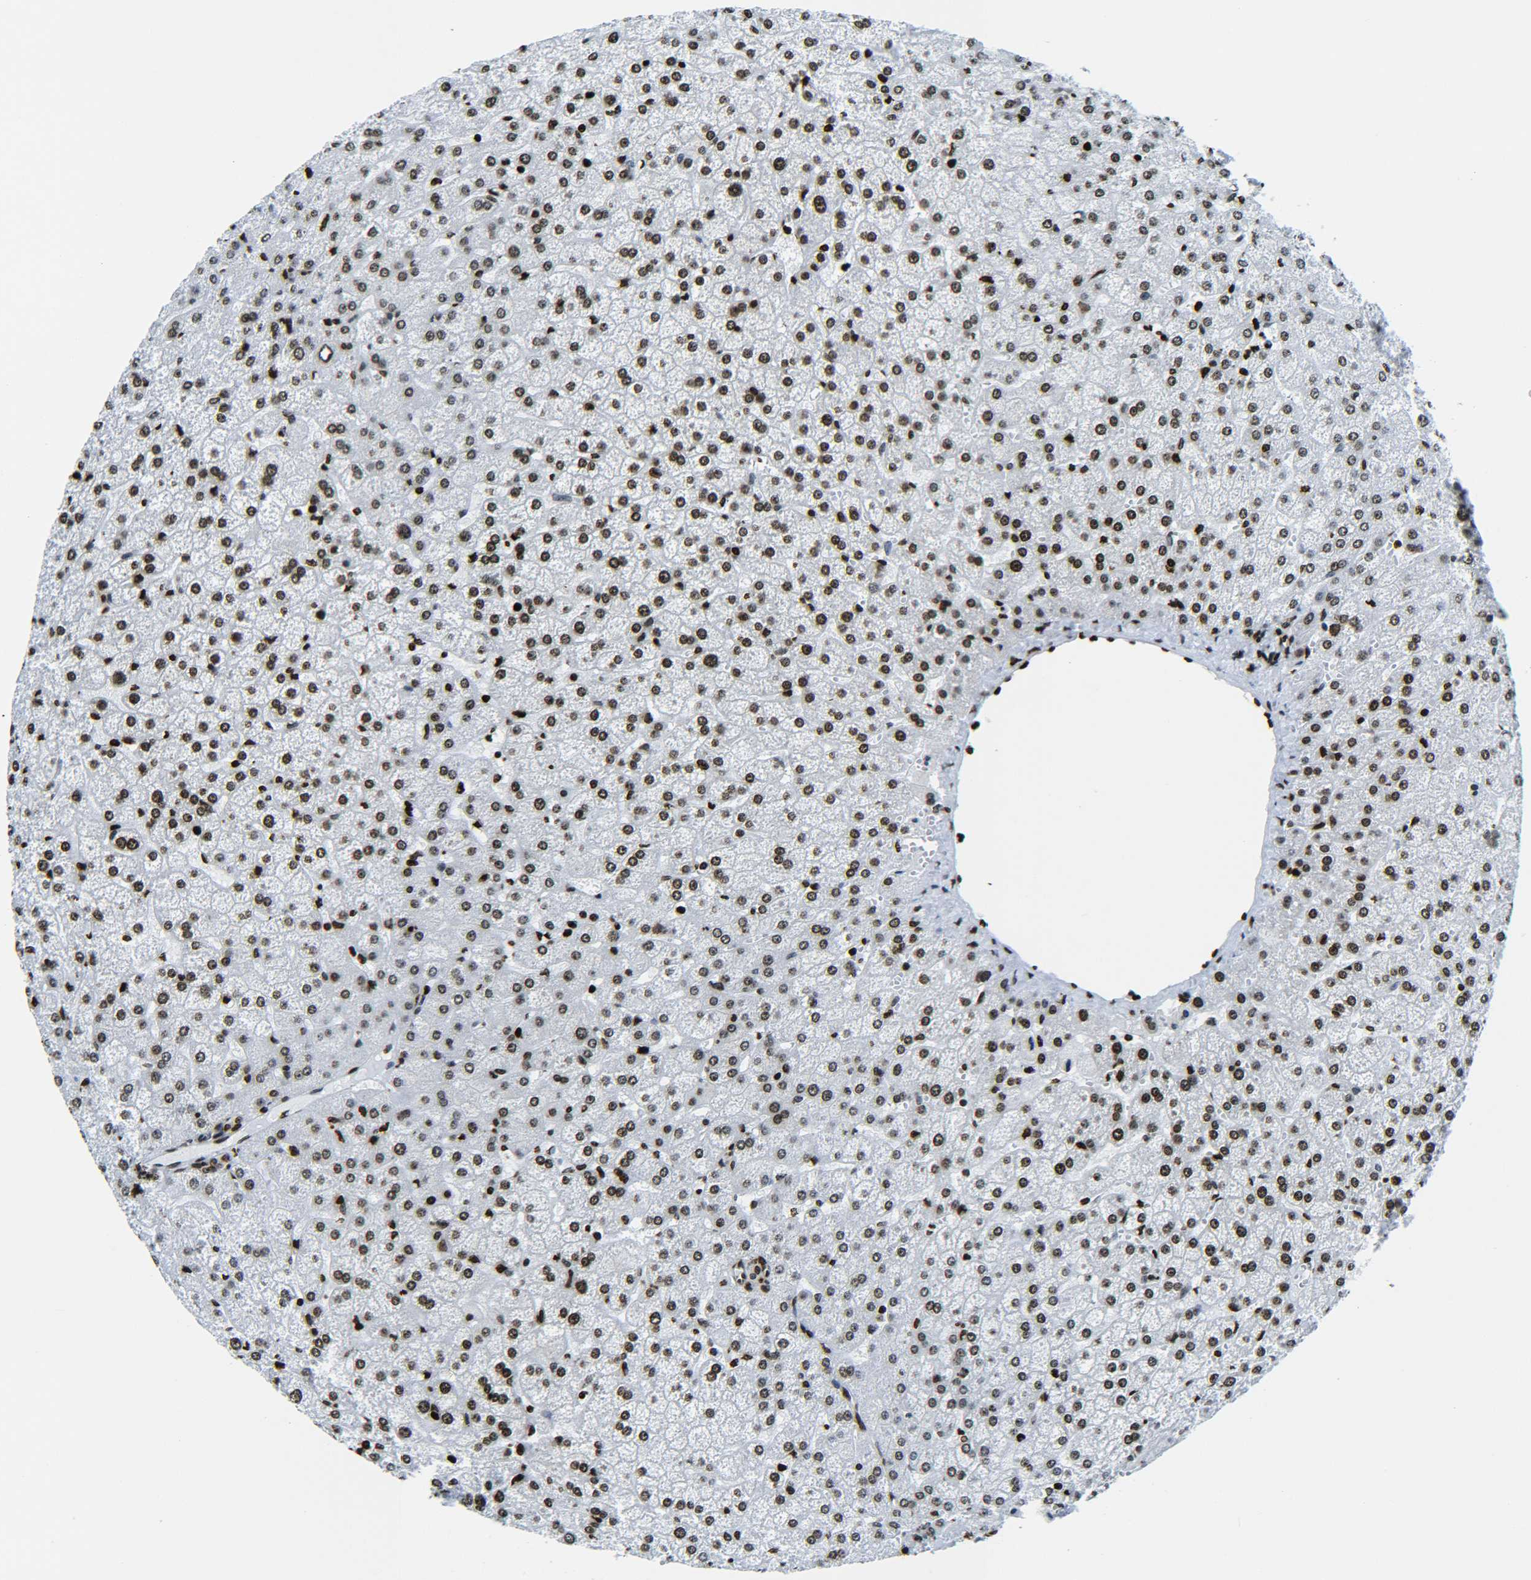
{"staining": {"intensity": "strong", "quantity": ">75%", "location": "nuclear"}, "tissue": "liver", "cell_type": "Cholangiocytes", "image_type": "normal", "snomed": [{"axis": "morphology", "description": "Normal tissue, NOS"}, {"axis": "topography", "description": "Liver"}], "caption": "This is an image of IHC staining of normal liver, which shows strong positivity in the nuclear of cholangiocytes.", "gene": "H2AX", "patient": {"sex": "female", "age": 32}}